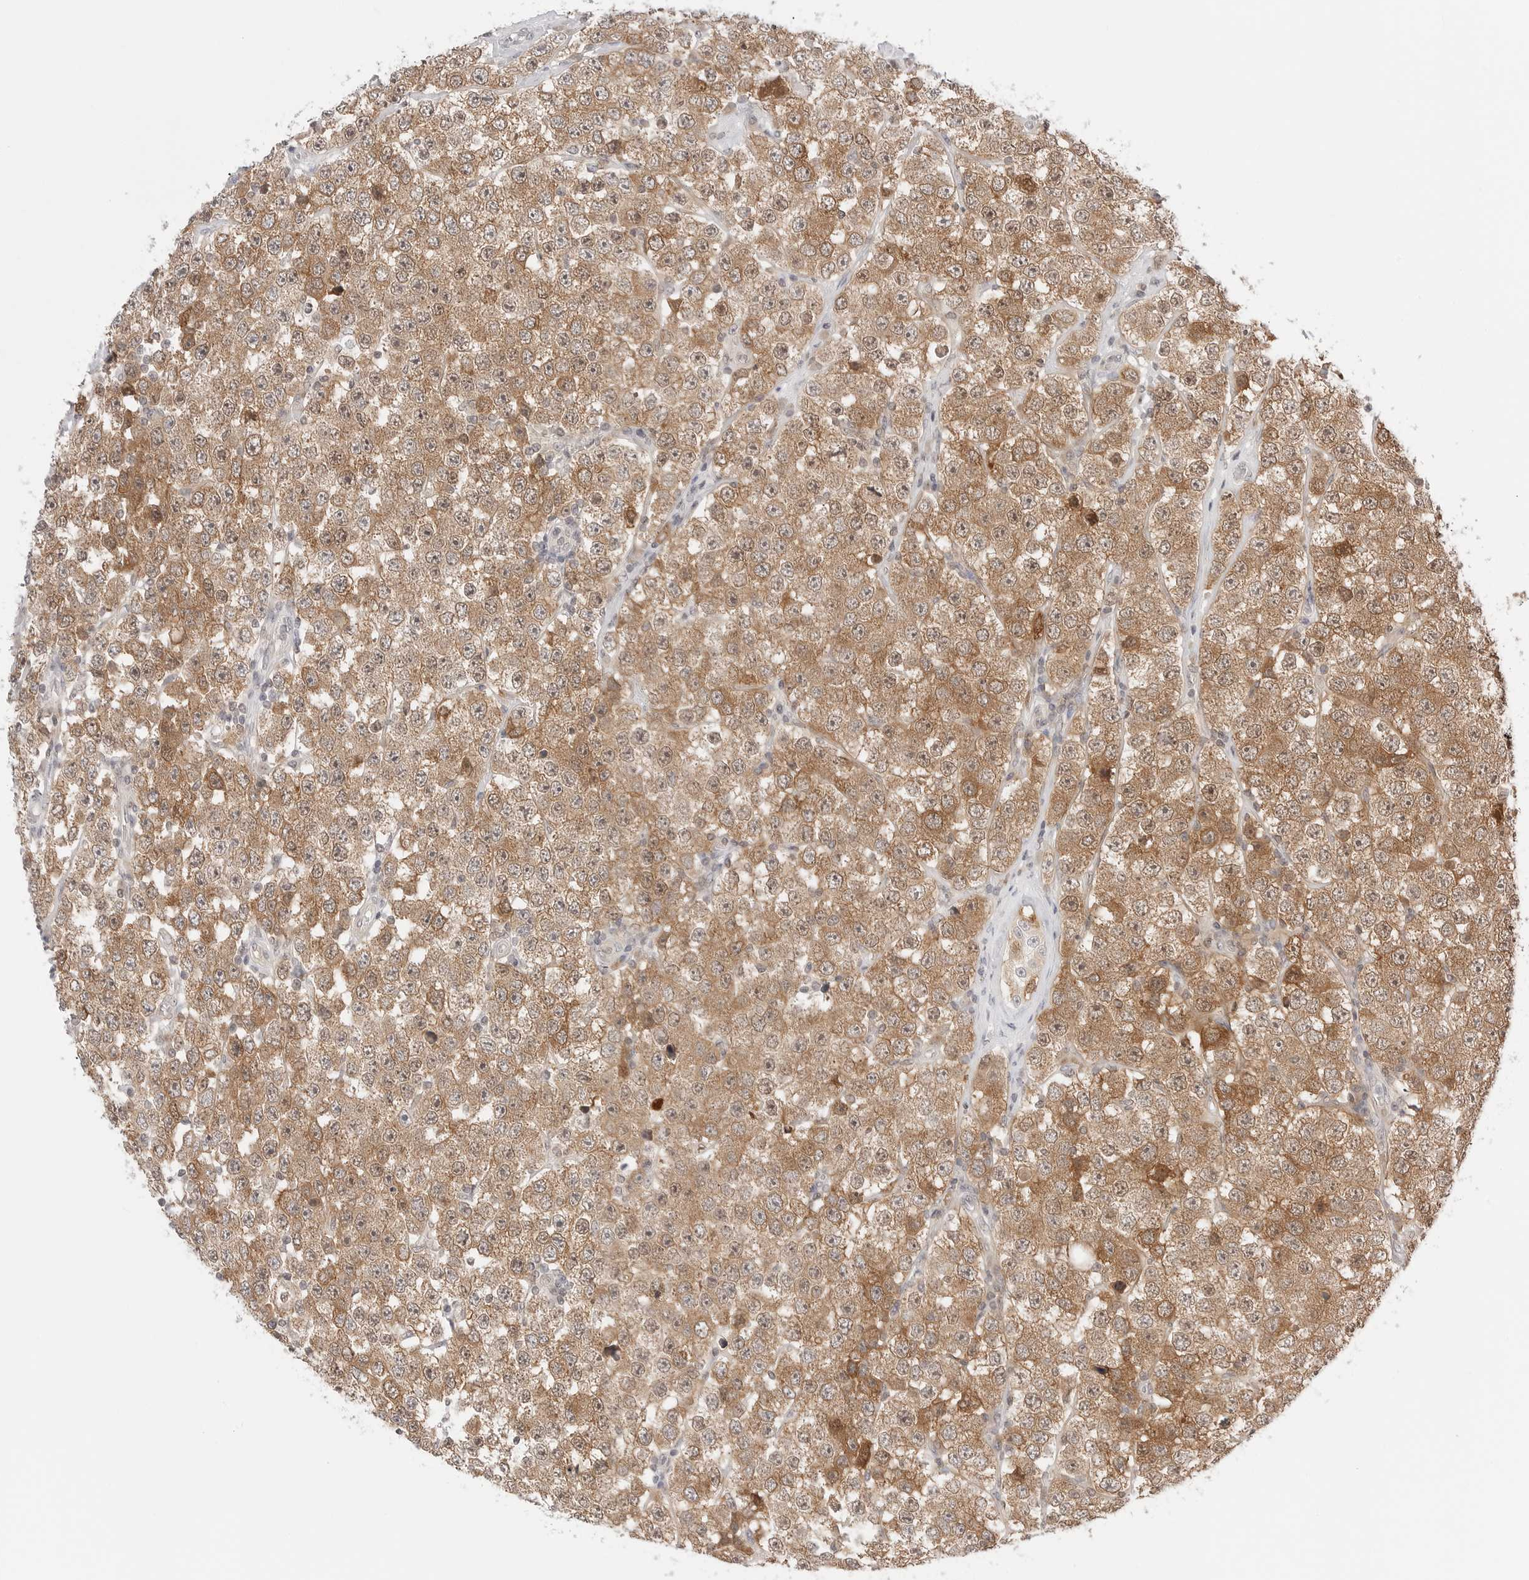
{"staining": {"intensity": "moderate", "quantity": ">75%", "location": "cytoplasmic/membranous"}, "tissue": "testis cancer", "cell_type": "Tumor cells", "image_type": "cancer", "snomed": [{"axis": "morphology", "description": "Seminoma, NOS"}, {"axis": "topography", "description": "Testis"}], "caption": "A histopathology image of seminoma (testis) stained for a protein demonstrates moderate cytoplasmic/membranous brown staining in tumor cells.", "gene": "NUDC", "patient": {"sex": "male", "age": 28}}